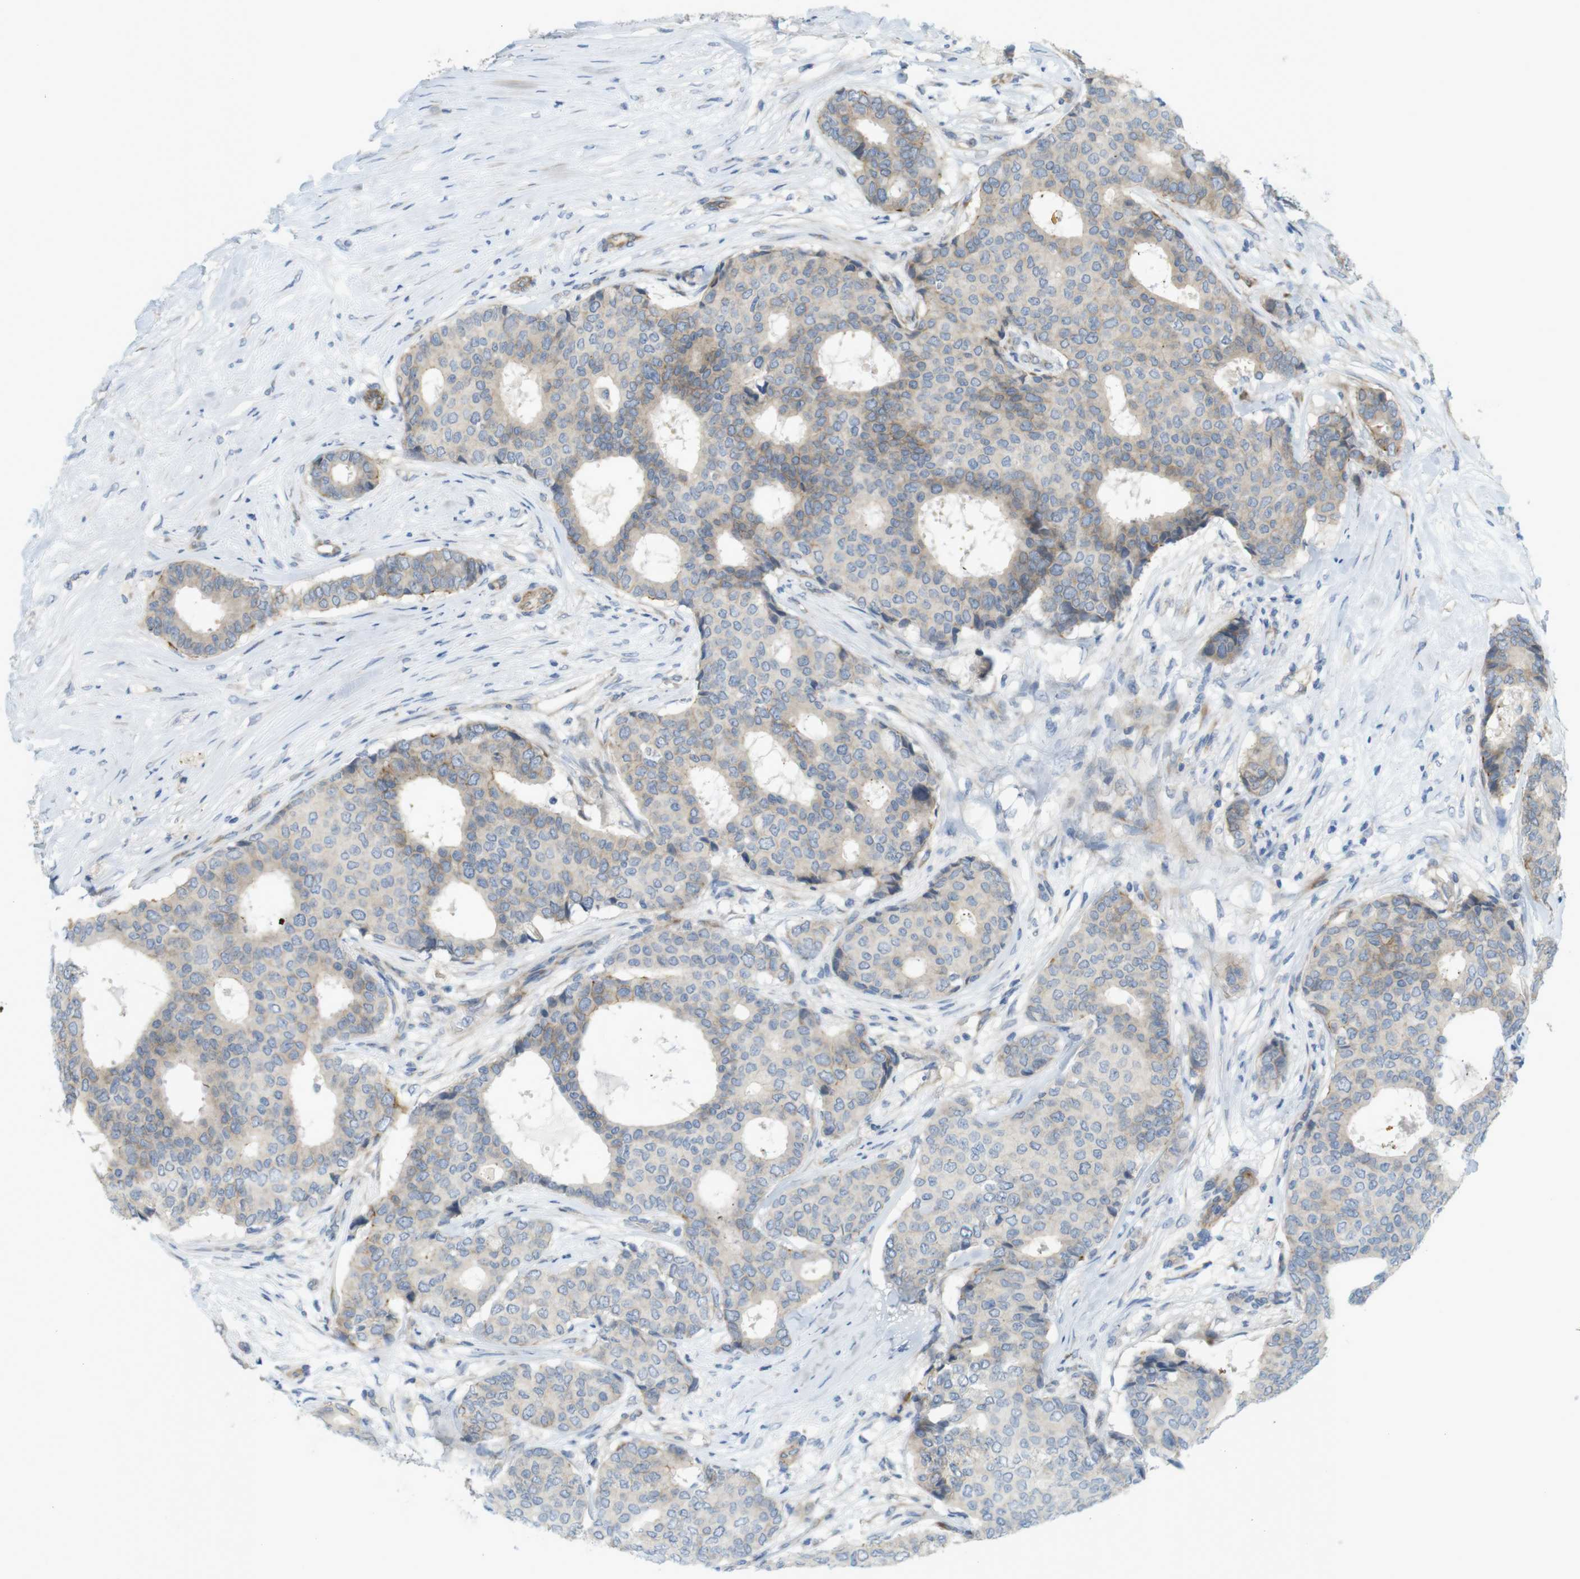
{"staining": {"intensity": "moderate", "quantity": "<25%", "location": "cytoplasmic/membranous"}, "tissue": "breast cancer", "cell_type": "Tumor cells", "image_type": "cancer", "snomed": [{"axis": "morphology", "description": "Duct carcinoma"}, {"axis": "topography", "description": "Breast"}], "caption": "About <25% of tumor cells in intraductal carcinoma (breast) display moderate cytoplasmic/membranous protein positivity as visualized by brown immunohistochemical staining.", "gene": "GJC3", "patient": {"sex": "female", "age": 75}}